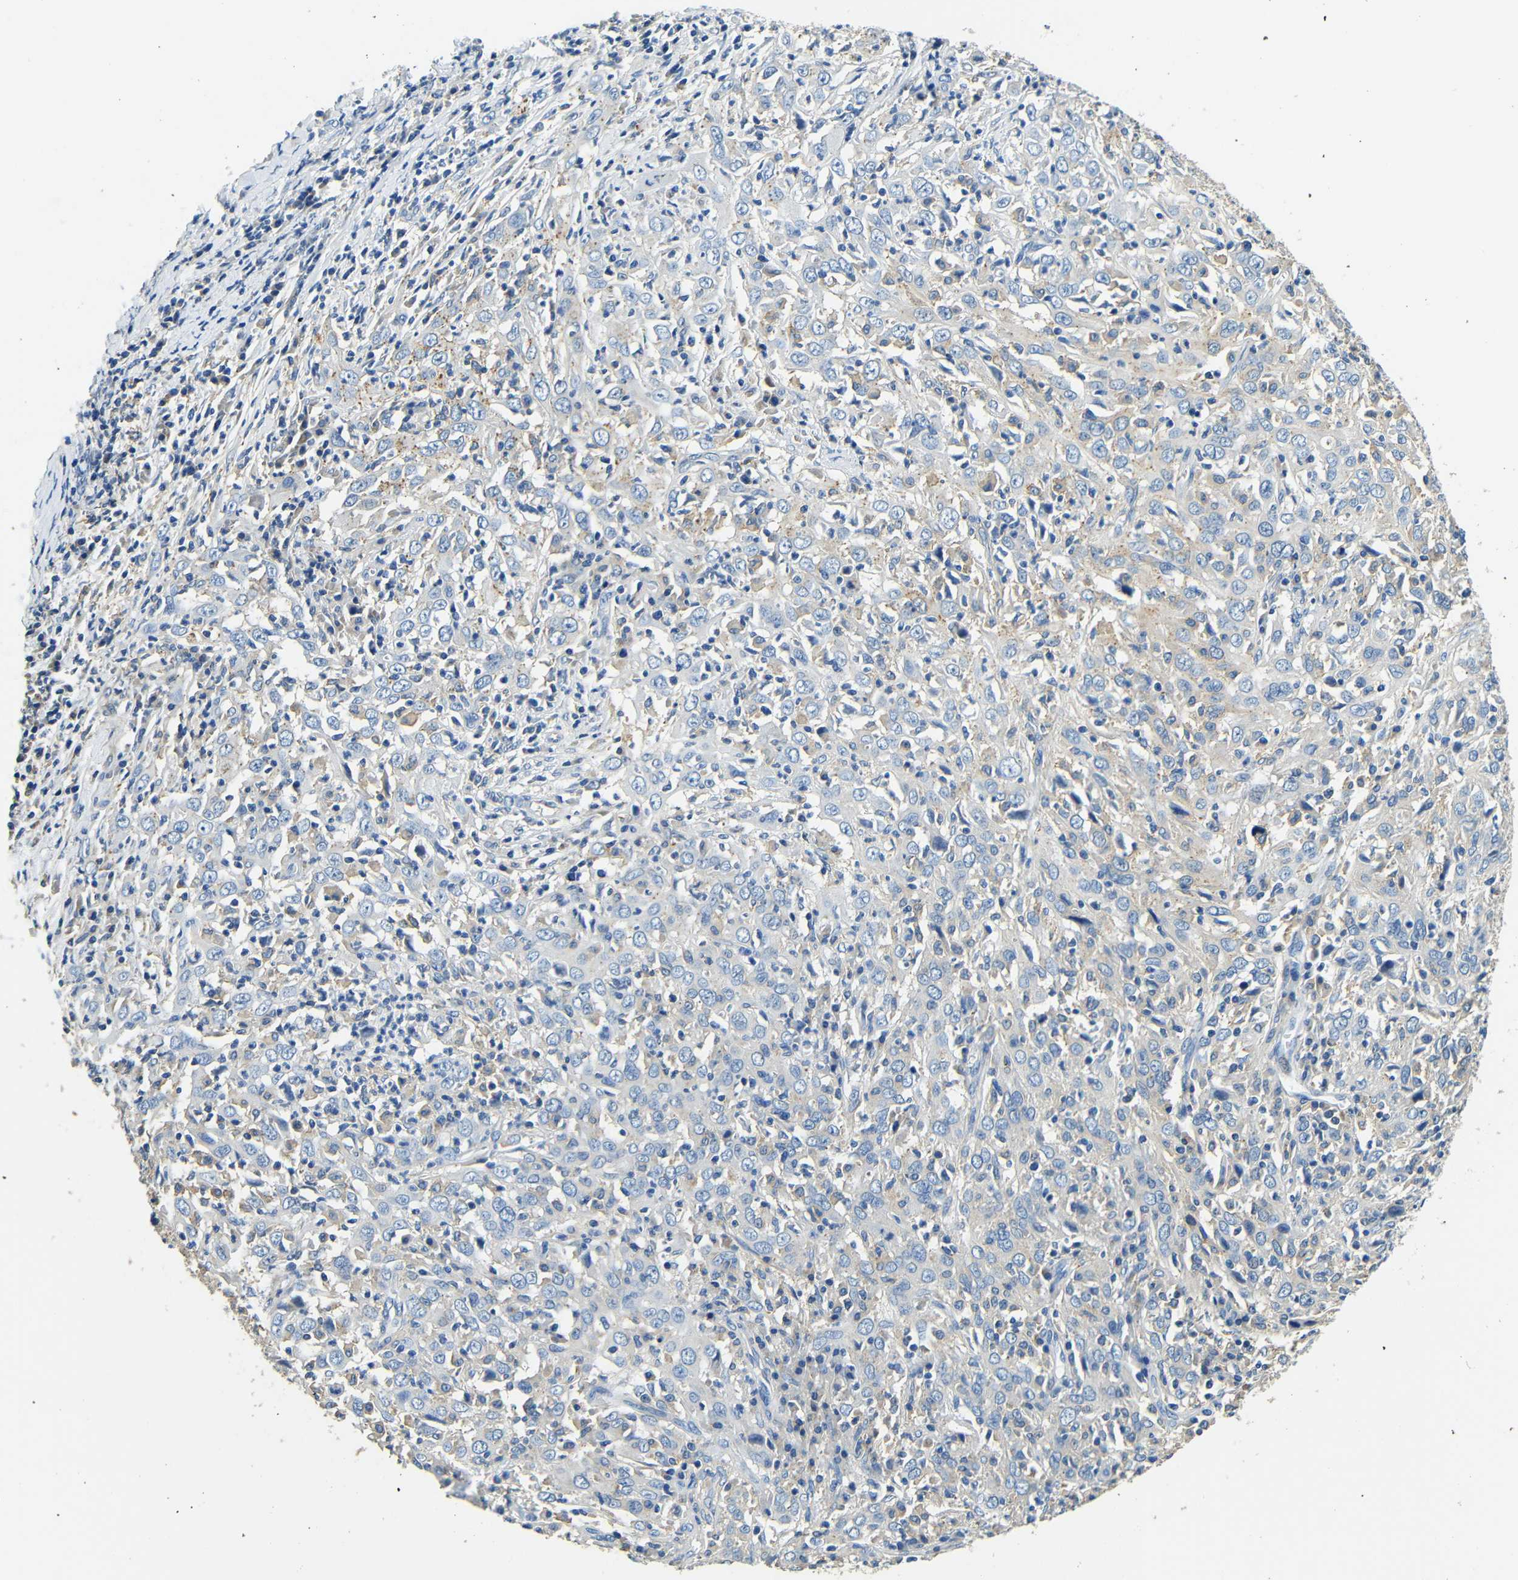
{"staining": {"intensity": "negative", "quantity": "none", "location": "none"}, "tissue": "cervical cancer", "cell_type": "Tumor cells", "image_type": "cancer", "snomed": [{"axis": "morphology", "description": "Squamous cell carcinoma, NOS"}, {"axis": "topography", "description": "Cervix"}], "caption": "A histopathology image of human cervical cancer is negative for staining in tumor cells.", "gene": "FMO5", "patient": {"sex": "female", "age": 46}}